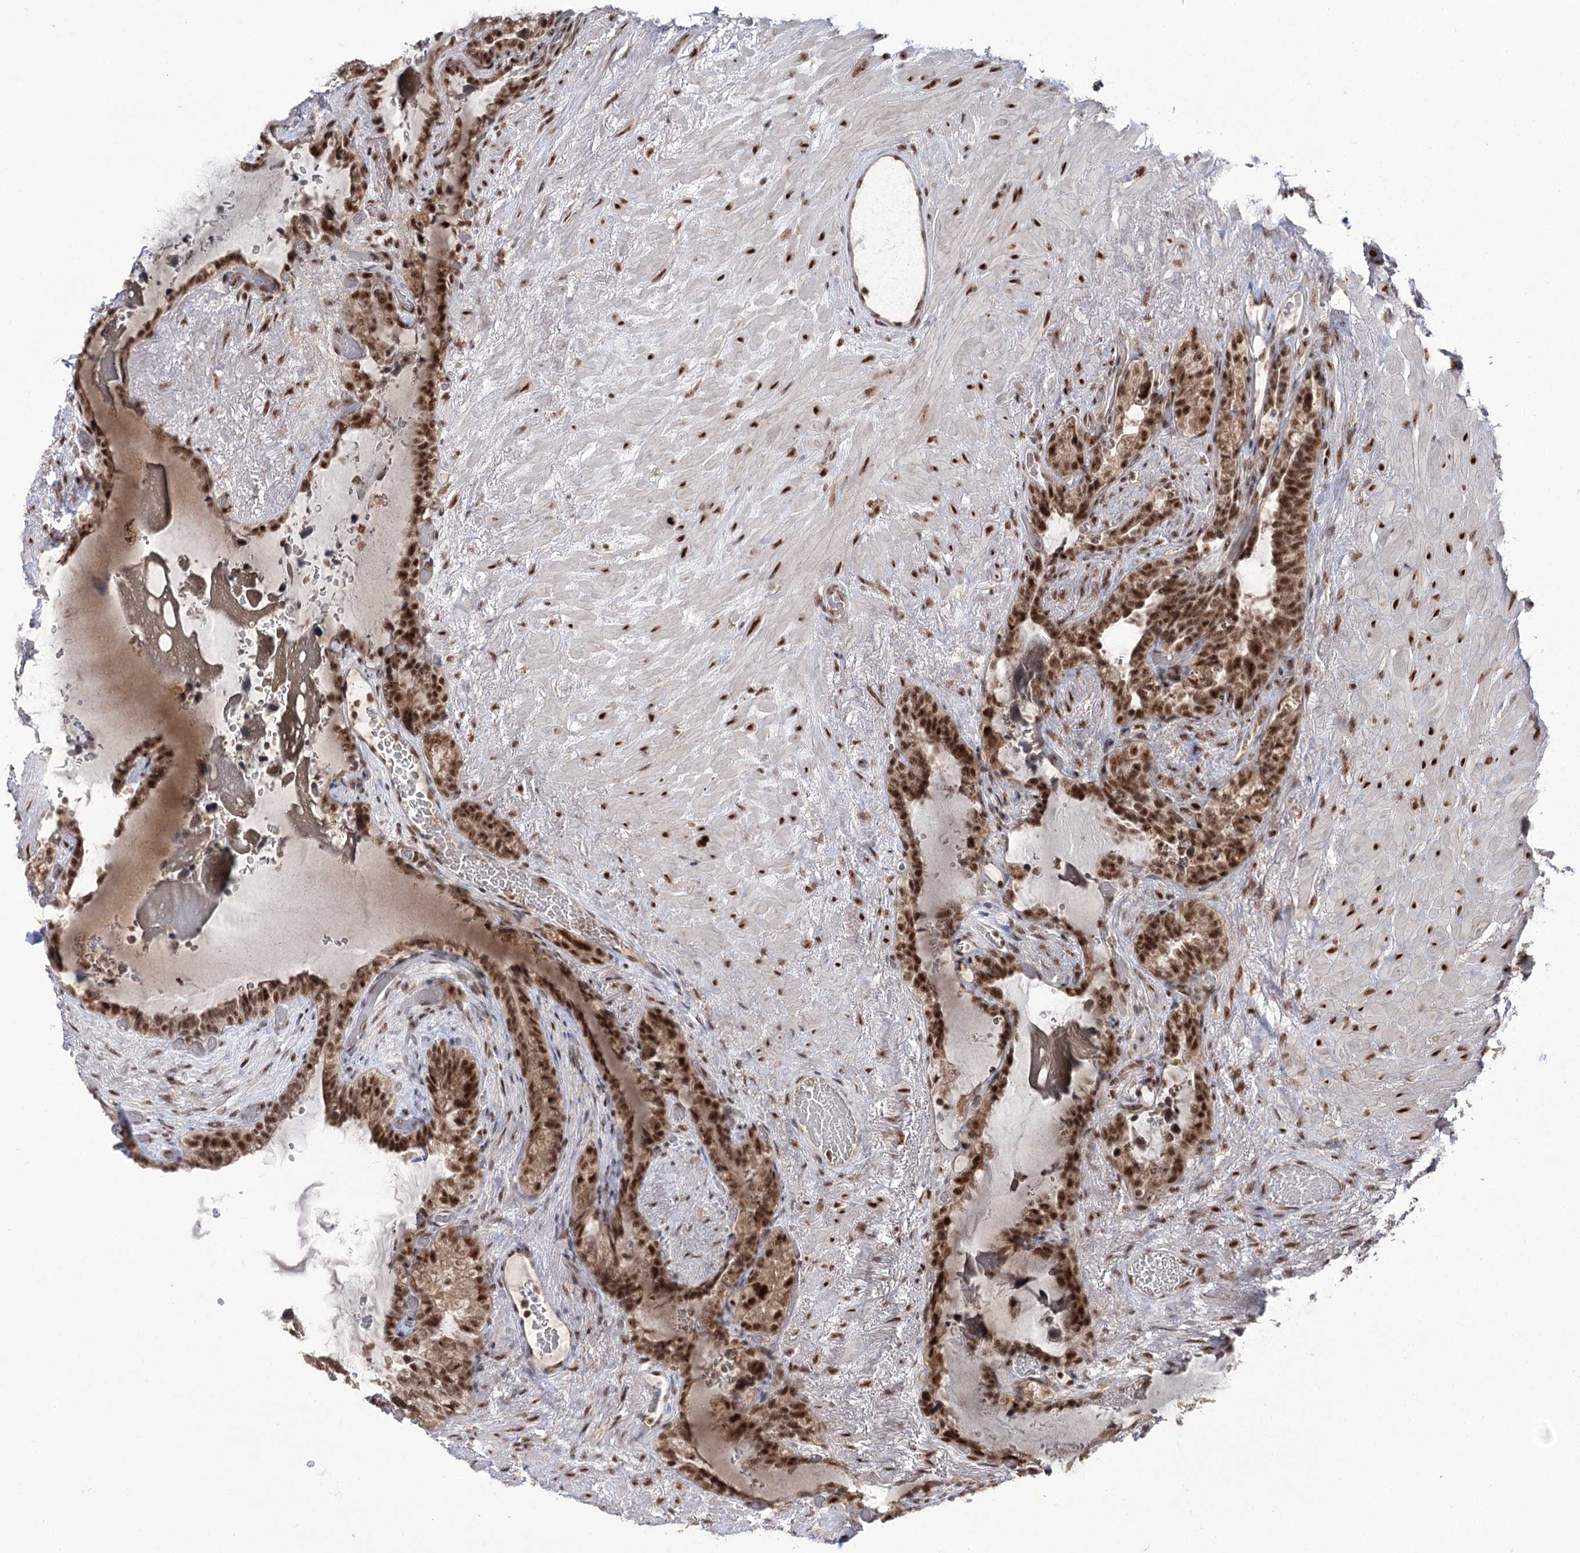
{"staining": {"intensity": "strong", "quantity": ">75%", "location": "nuclear"}, "tissue": "seminal vesicle", "cell_type": "Glandular cells", "image_type": "normal", "snomed": [{"axis": "morphology", "description": "Normal tissue, NOS"}, {"axis": "topography", "description": "Seminal veicle"}], "caption": "Unremarkable seminal vesicle reveals strong nuclear expression in approximately >75% of glandular cells, visualized by immunohistochemistry. The staining was performed using DAB (3,3'-diaminobenzidine) to visualize the protein expression in brown, while the nuclei were stained in blue with hematoxylin (Magnification: 20x).", "gene": "ERCC3", "patient": {"sex": "male", "age": 80}}